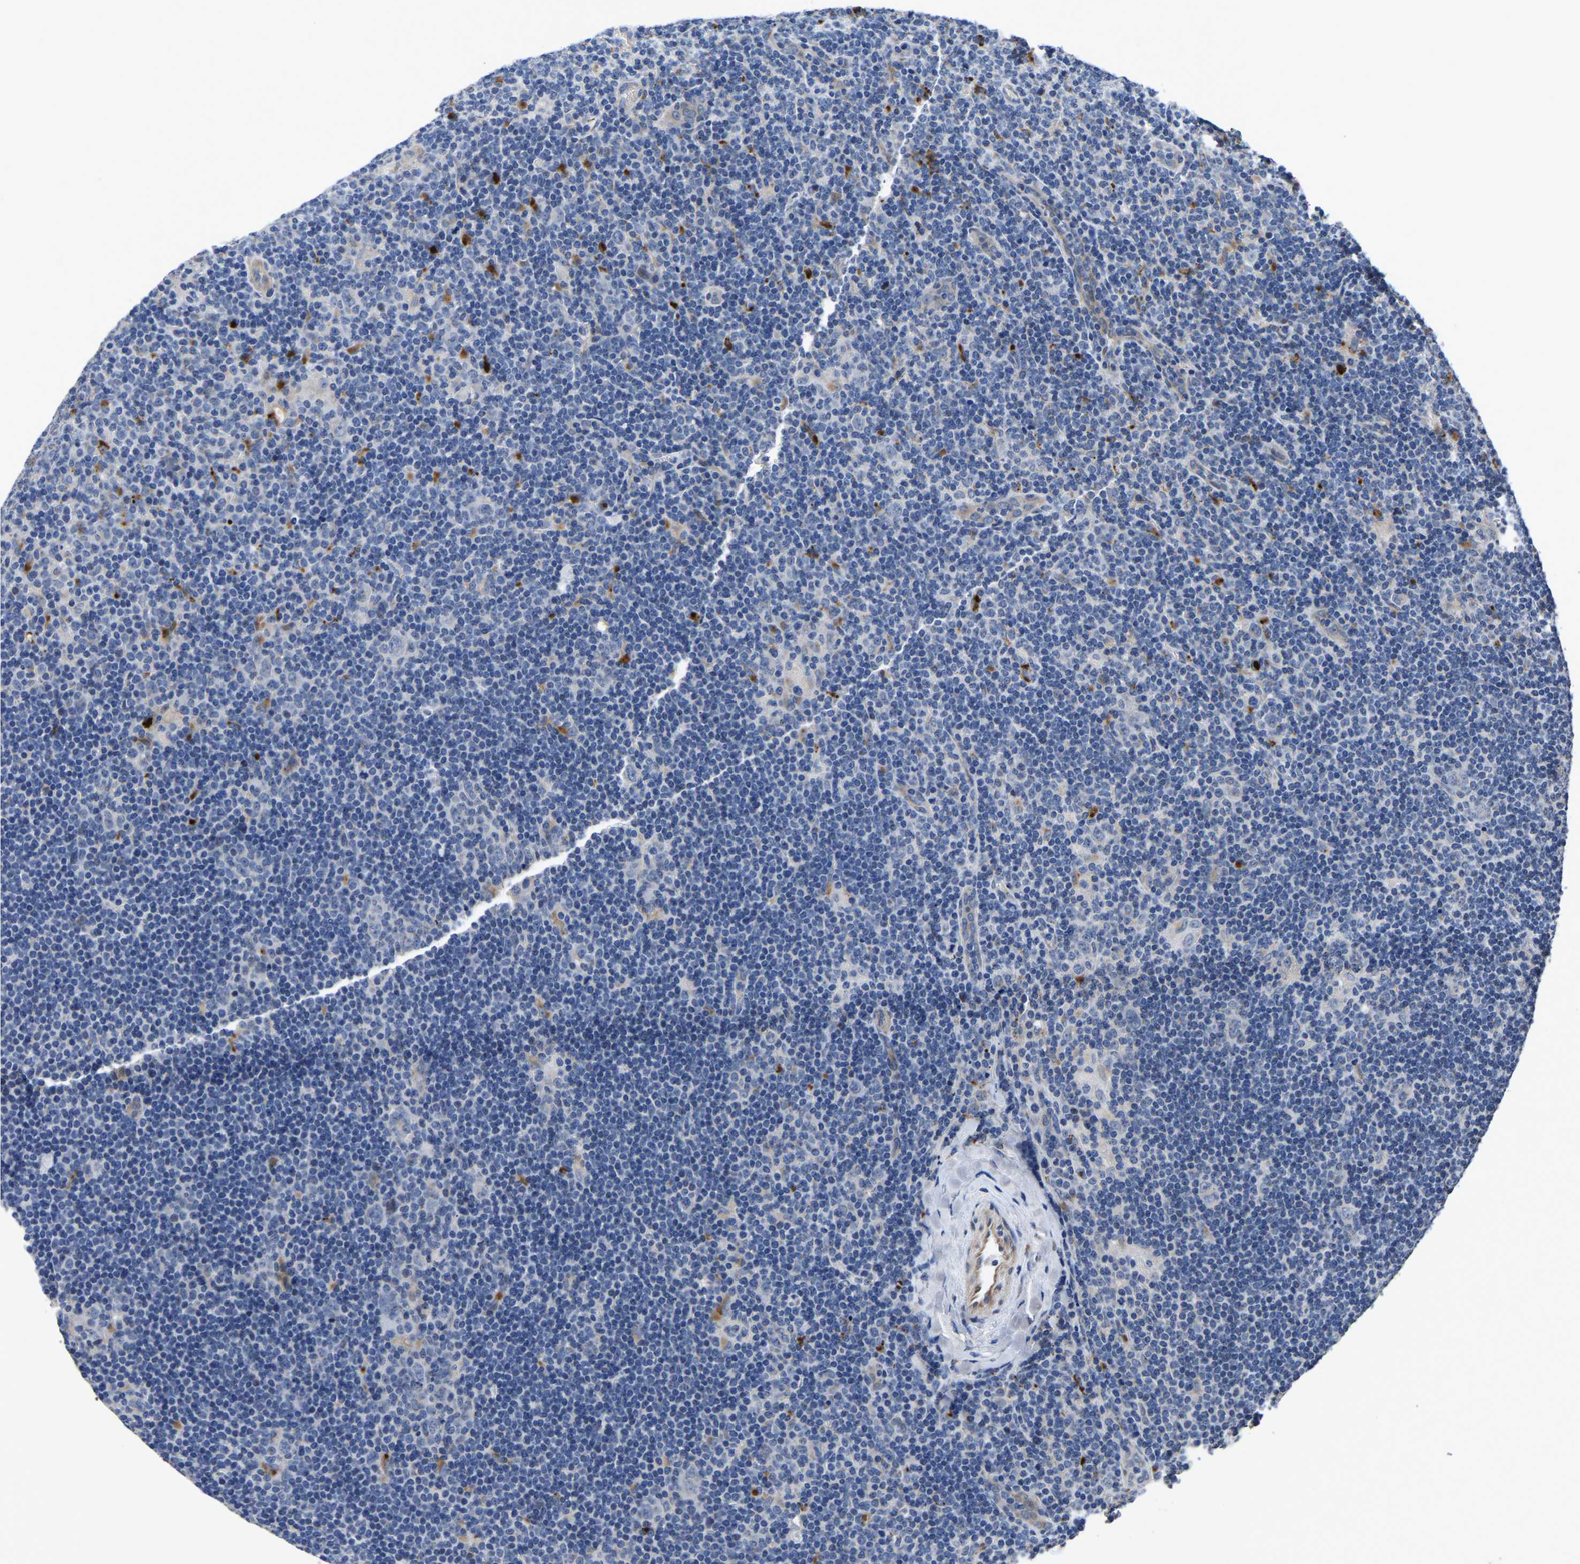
{"staining": {"intensity": "negative", "quantity": "none", "location": "none"}, "tissue": "lymphoma", "cell_type": "Tumor cells", "image_type": "cancer", "snomed": [{"axis": "morphology", "description": "Hodgkin's disease, NOS"}, {"axis": "topography", "description": "Lymph node"}], "caption": "Immunohistochemical staining of lymphoma reveals no significant staining in tumor cells.", "gene": "PDLIM7", "patient": {"sex": "female", "age": 57}}